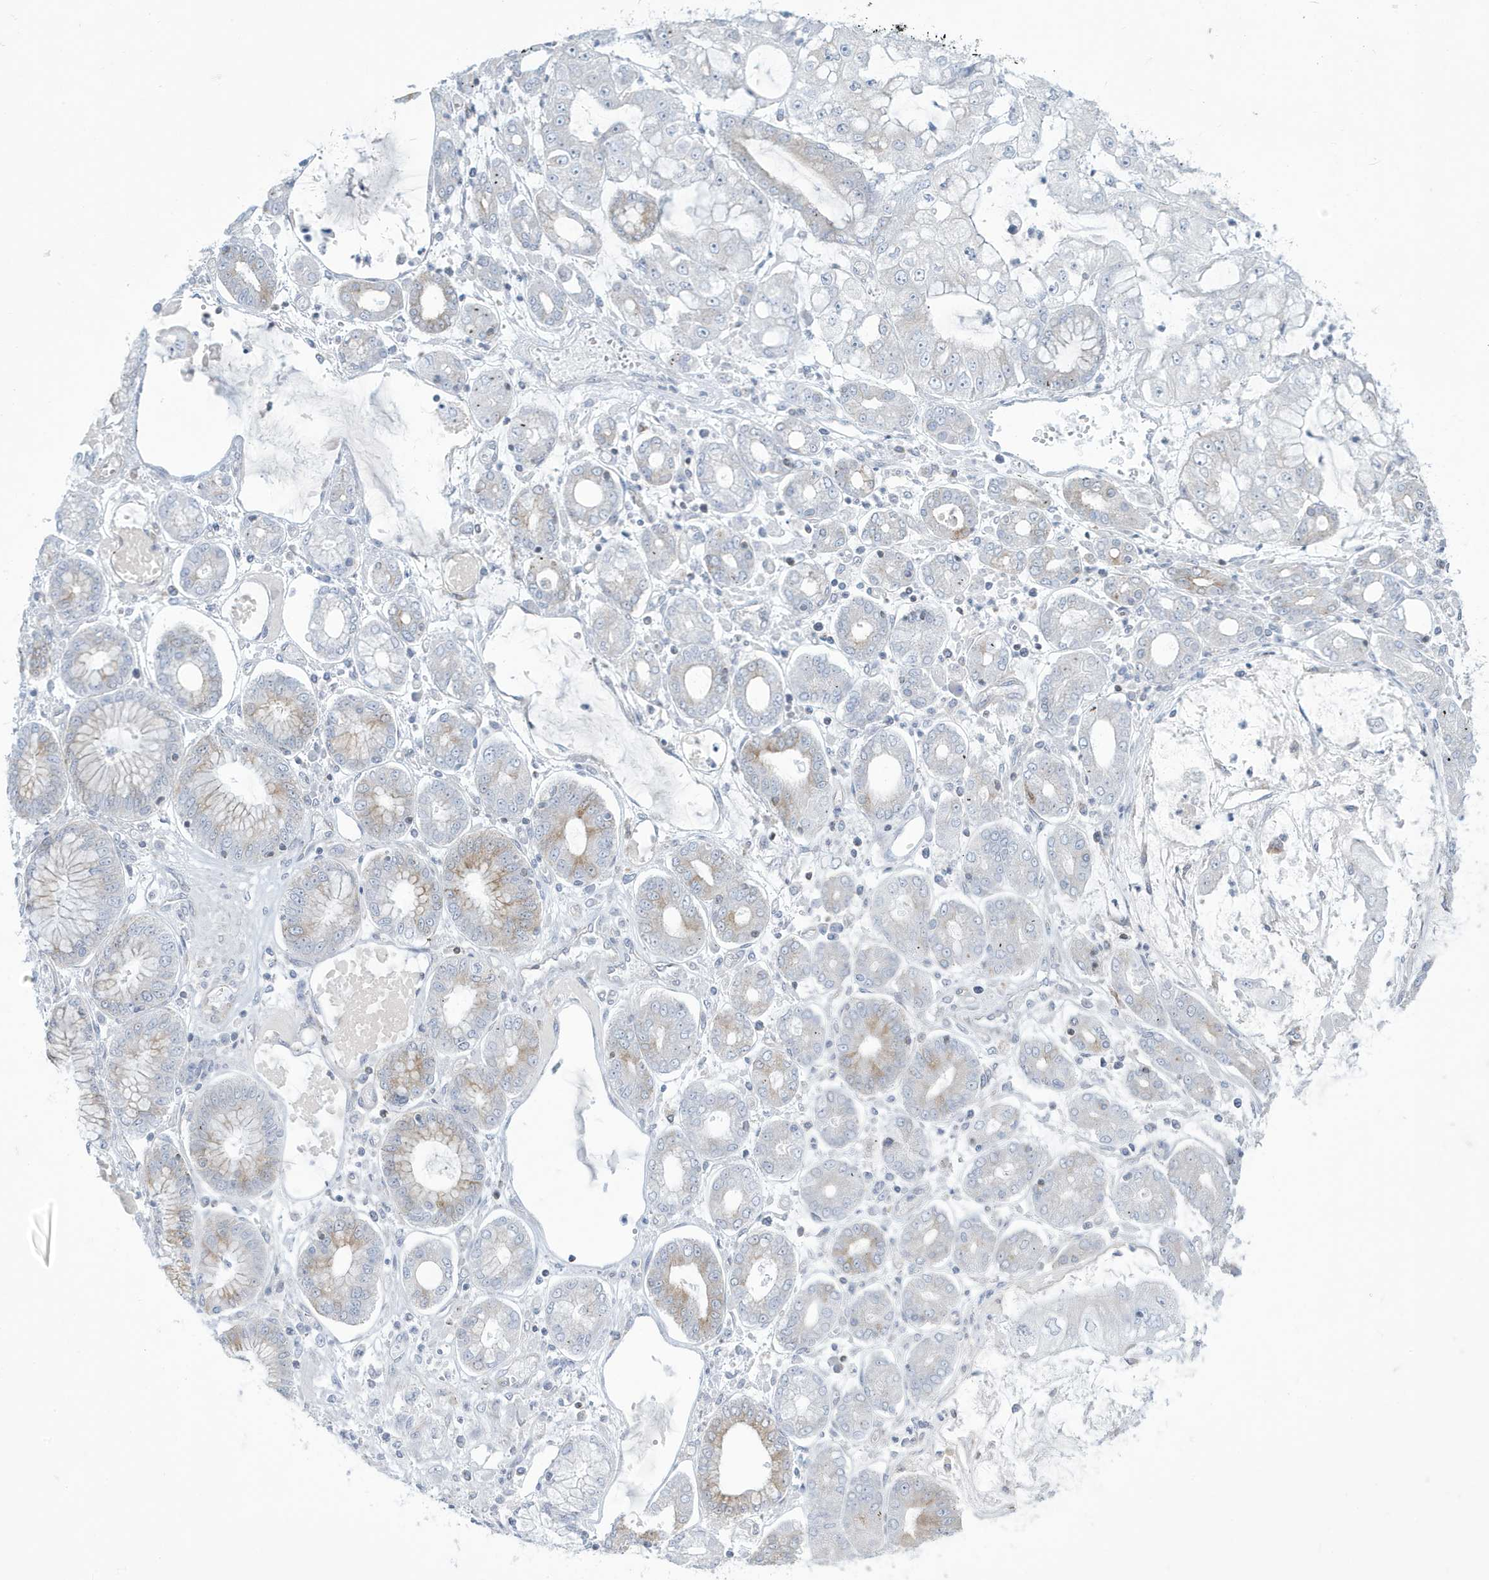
{"staining": {"intensity": "negative", "quantity": "none", "location": "none"}, "tissue": "stomach cancer", "cell_type": "Tumor cells", "image_type": "cancer", "snomed": [{"axis": "morphology", "description": "Adenocarcinoma, NOS"}, {"axis": "topography", "description": "Stomach"}], "caption": "An immunohistochemistry (IHC) histopathology image of stomach cancer is shown. There is no staining in tumor cells of stomach cancer.", "gene": "SLAMF9", "patient": {"sex": "male", "age": 76}}